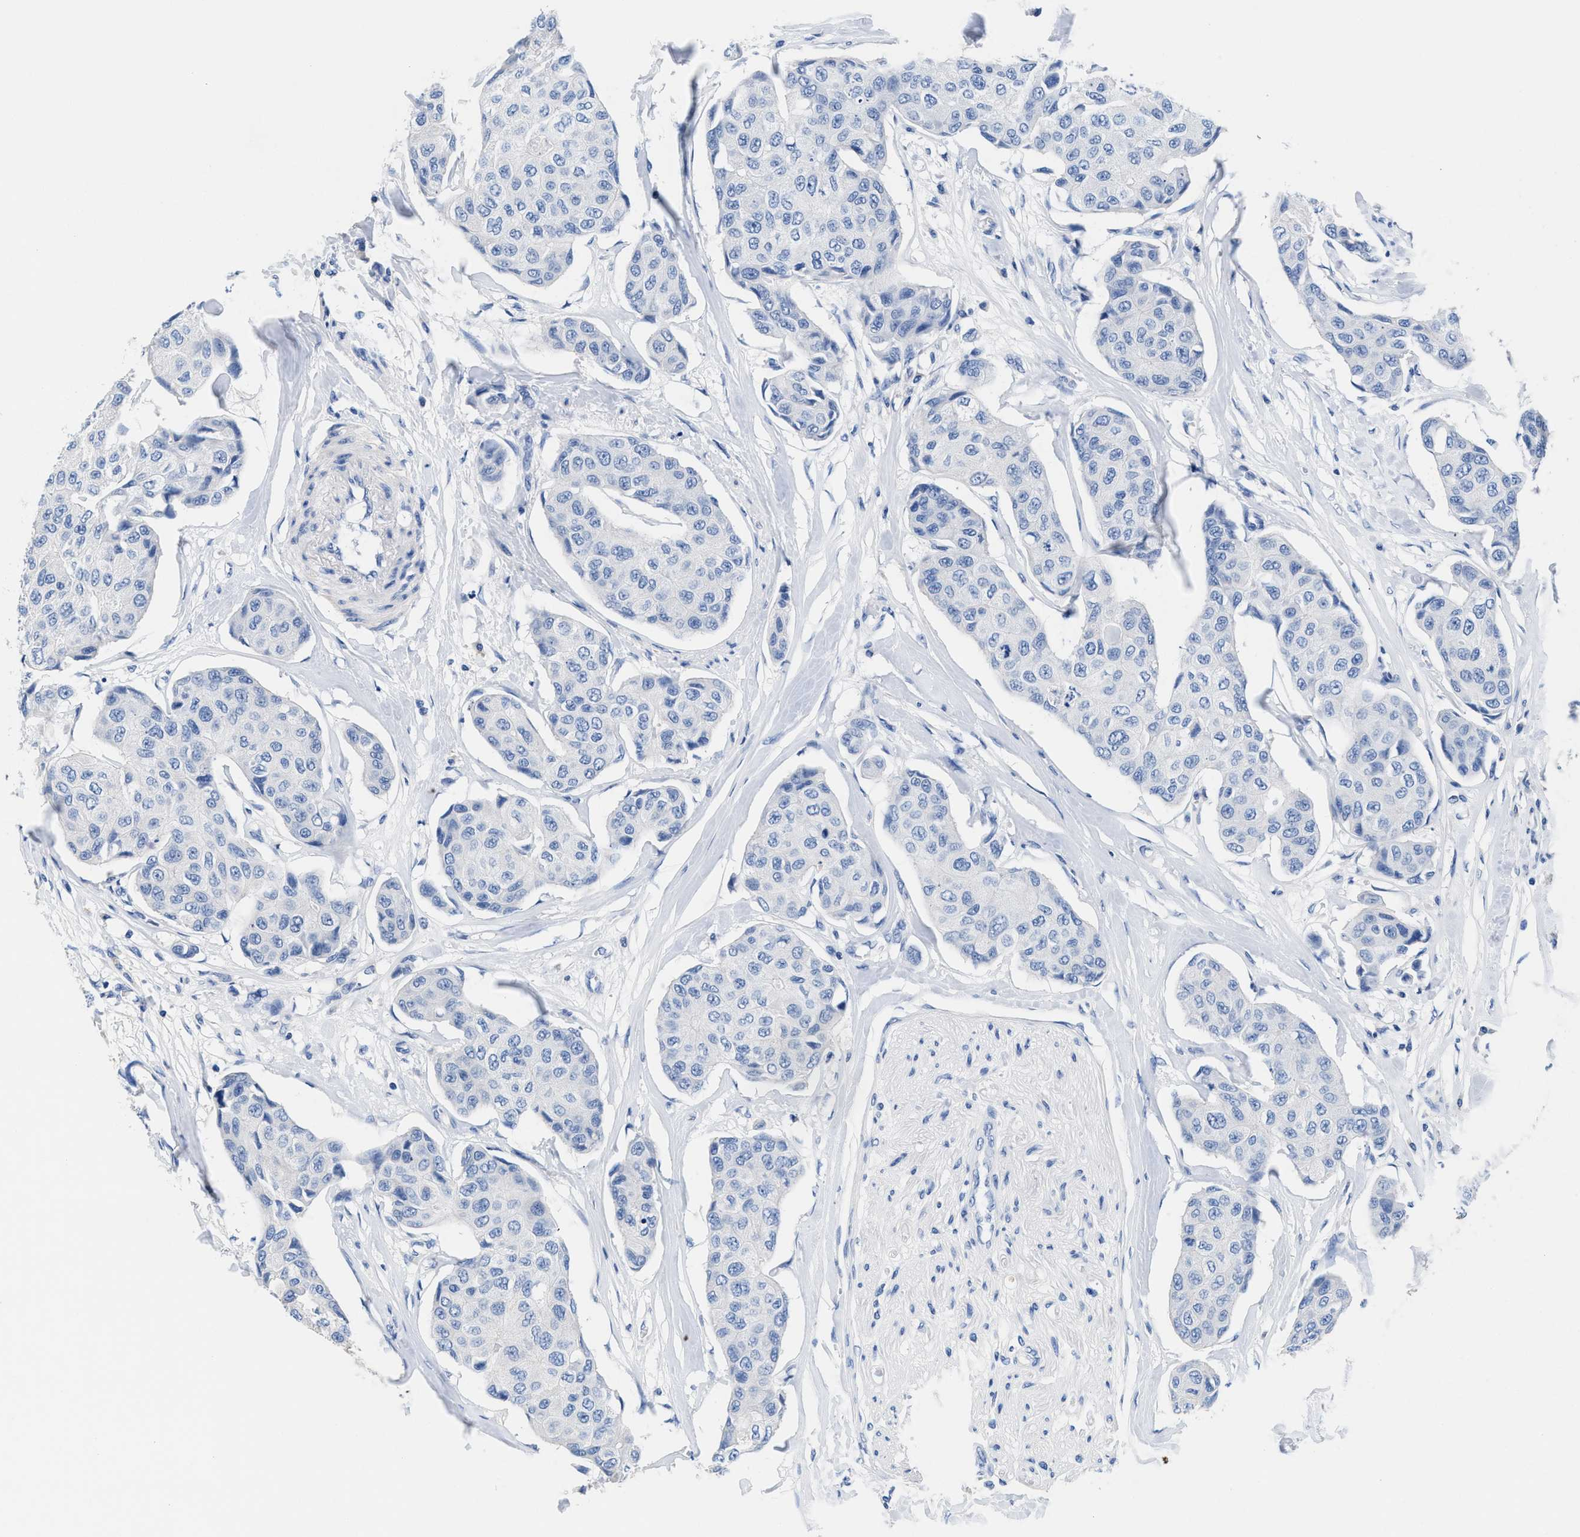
{"staining": {"intensity": "negative", "quantity": "none", "location": "none"}, "tissue": "breast cancer", "cell_type": "Tumor cells", "image_type": "cancer", "snomed": [{"axis": "morphology", "description": "Duct carcinoma"}, {"axis": "topography", "description": "Breast"}], "caption": "A micrograph of invasive ductal carcinoma (breast) stained for a protein reveals no brown staining in tumor cells.", "gene": "SLFN13", "patient": {"sex": "female", "age": 80}}